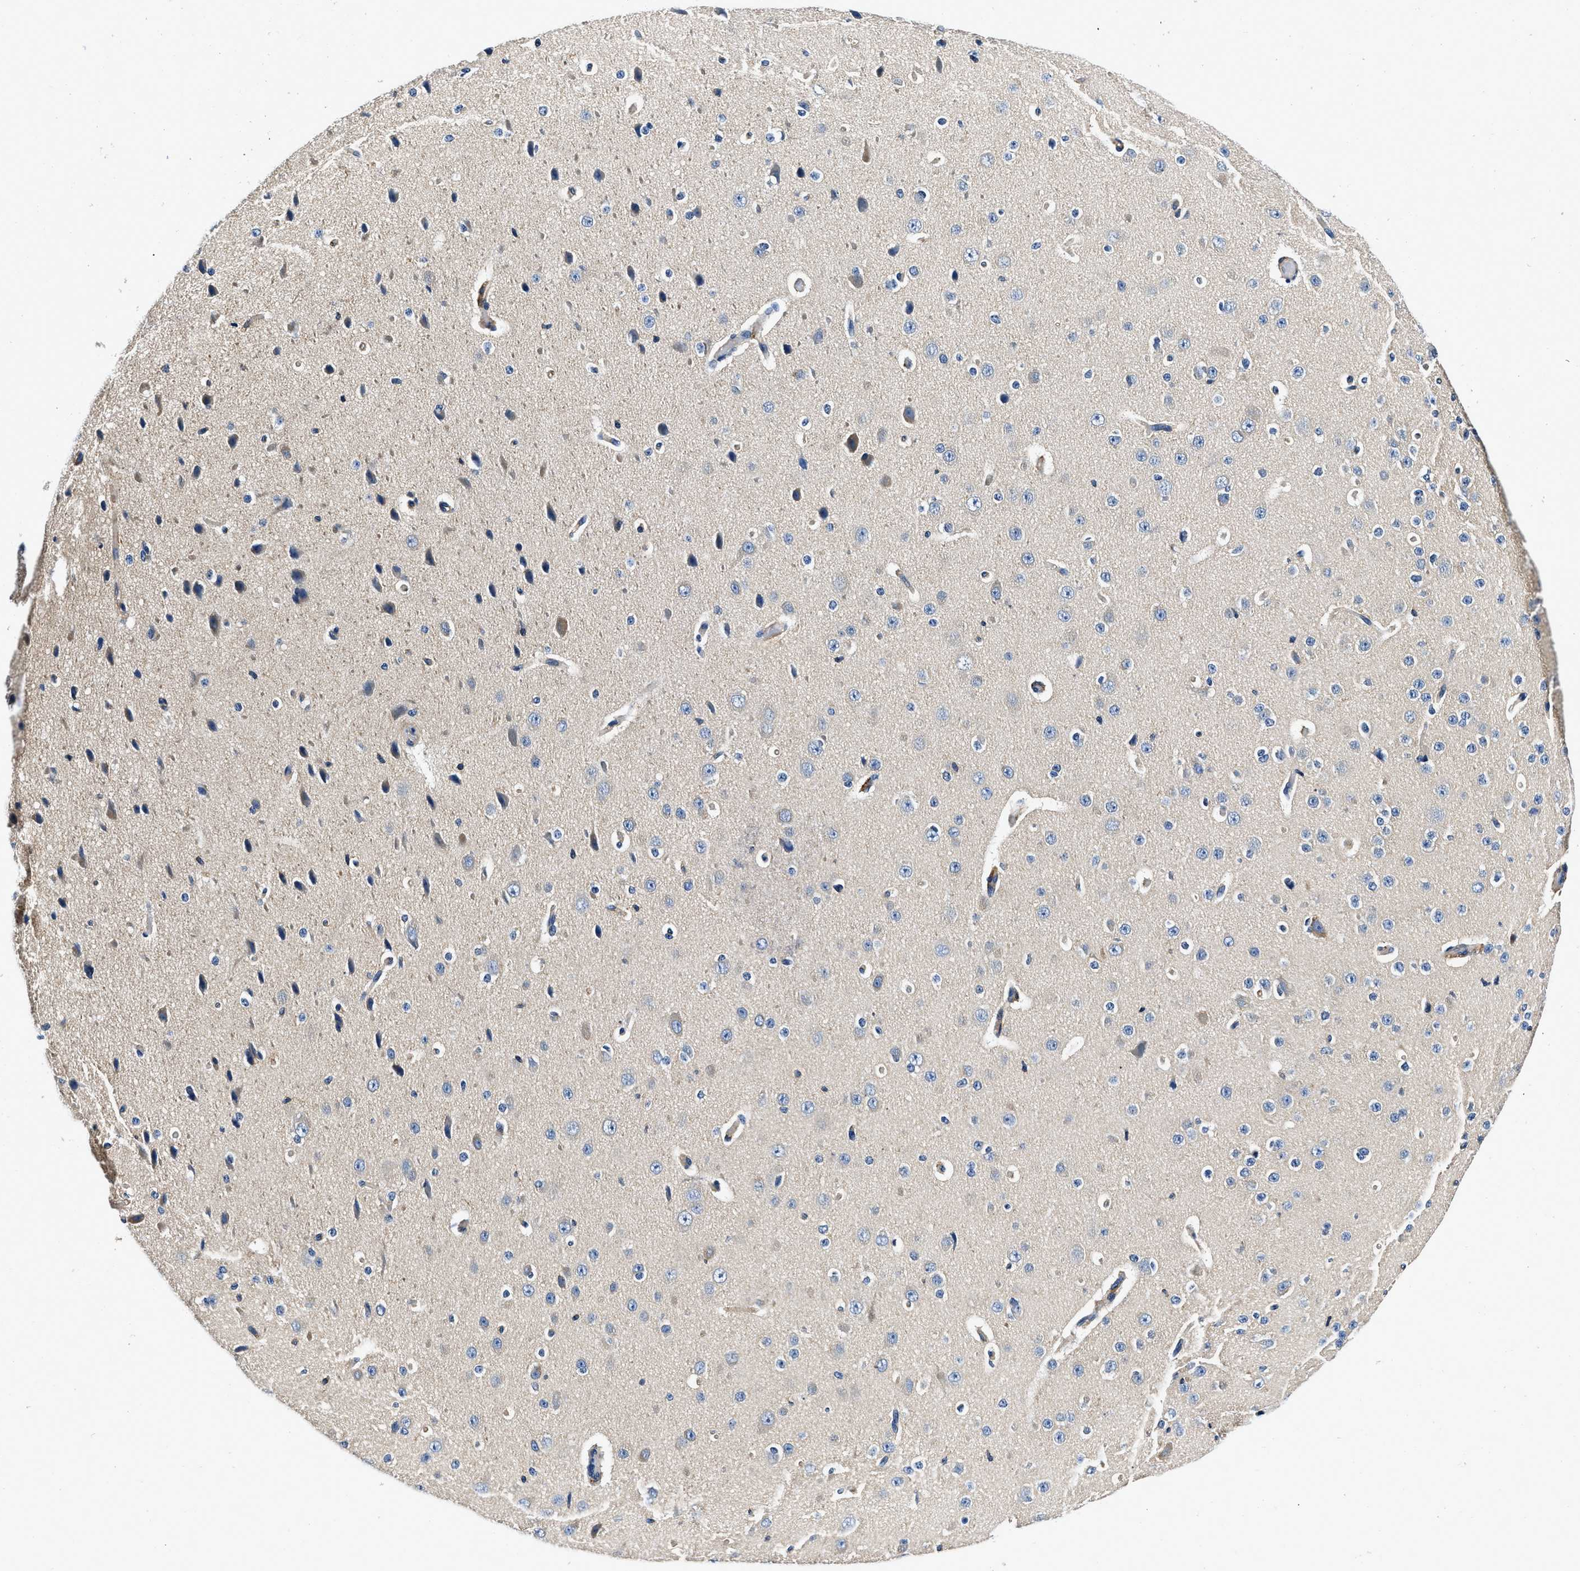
{"staining": {"intensity": "negative", "quantity": "none", "location": "none"}, "tissue": "cerebral cortex", "cell_type": "Endothelial cells", "image_type": "normal", "snomed": [{"axis": "morphology", "description": "Normal tissue, NOS"}, {"axis": "morphology", "description": "Developmental malformation"}, {"axis": "topography", "description": "Cerebral cortex"}], "caption": "This is an IHC histopathology image of benign human cerebral cortex. There is no positivity in endothelial cells.", "gene": "ZFAND3", "patient": {"sex": "female", "age": 30}}